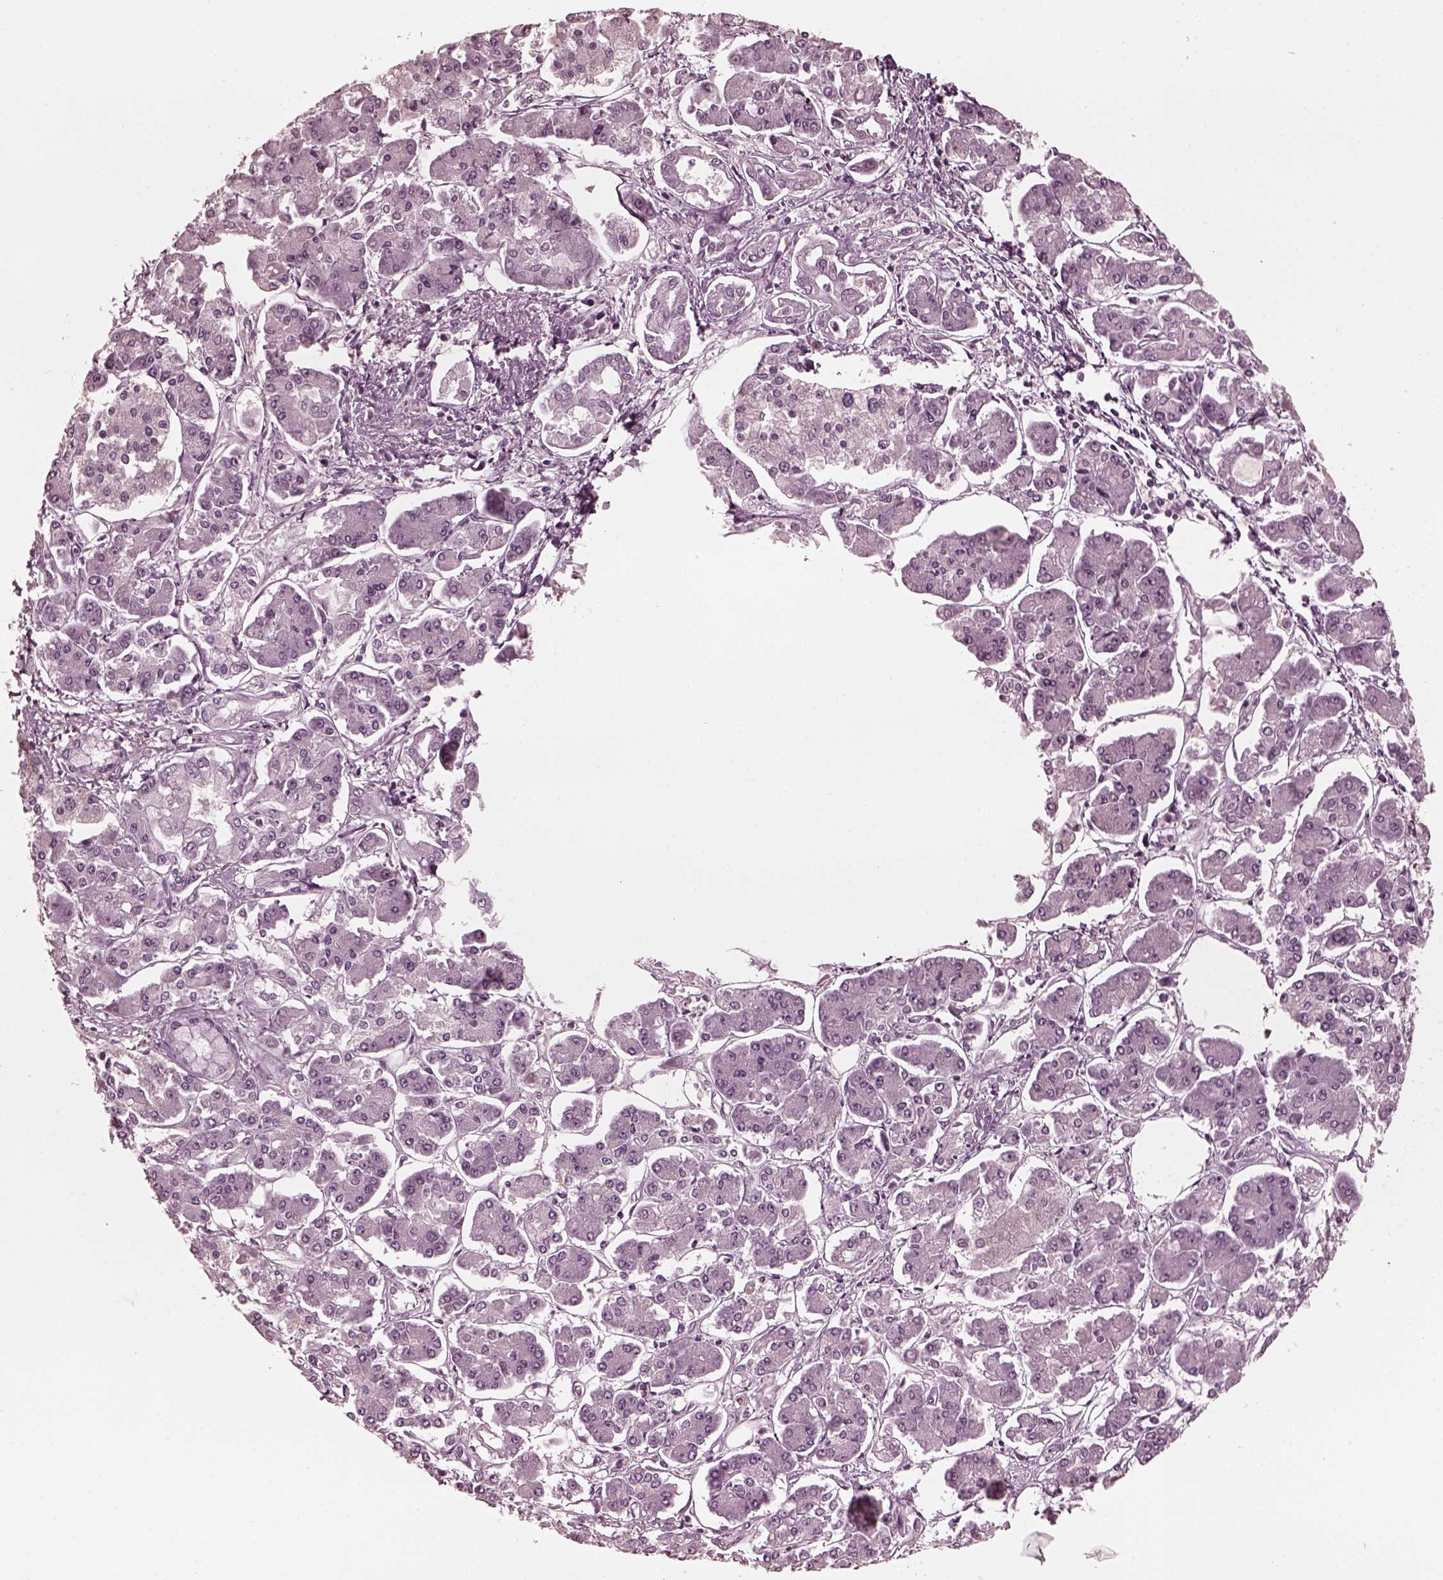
{"staining": {"intensity": "negative", "quantity": "none", "location": "none"}, "tissue": "pancreatic cancer", "cell_type": "Tumor cells", "image_type": "cancer", "snomed": [{"axis": "morphology", "description": "Adenocarcinoma, NOS"}, {"axis": "topography", "description": "Pancreas"}], "caption": "Tumor cells are negative for protein expression in human pancreatic cancer (adenocarcinoma).", "gene": "CGA", "patient": {"sex": "male", "age": 85}}